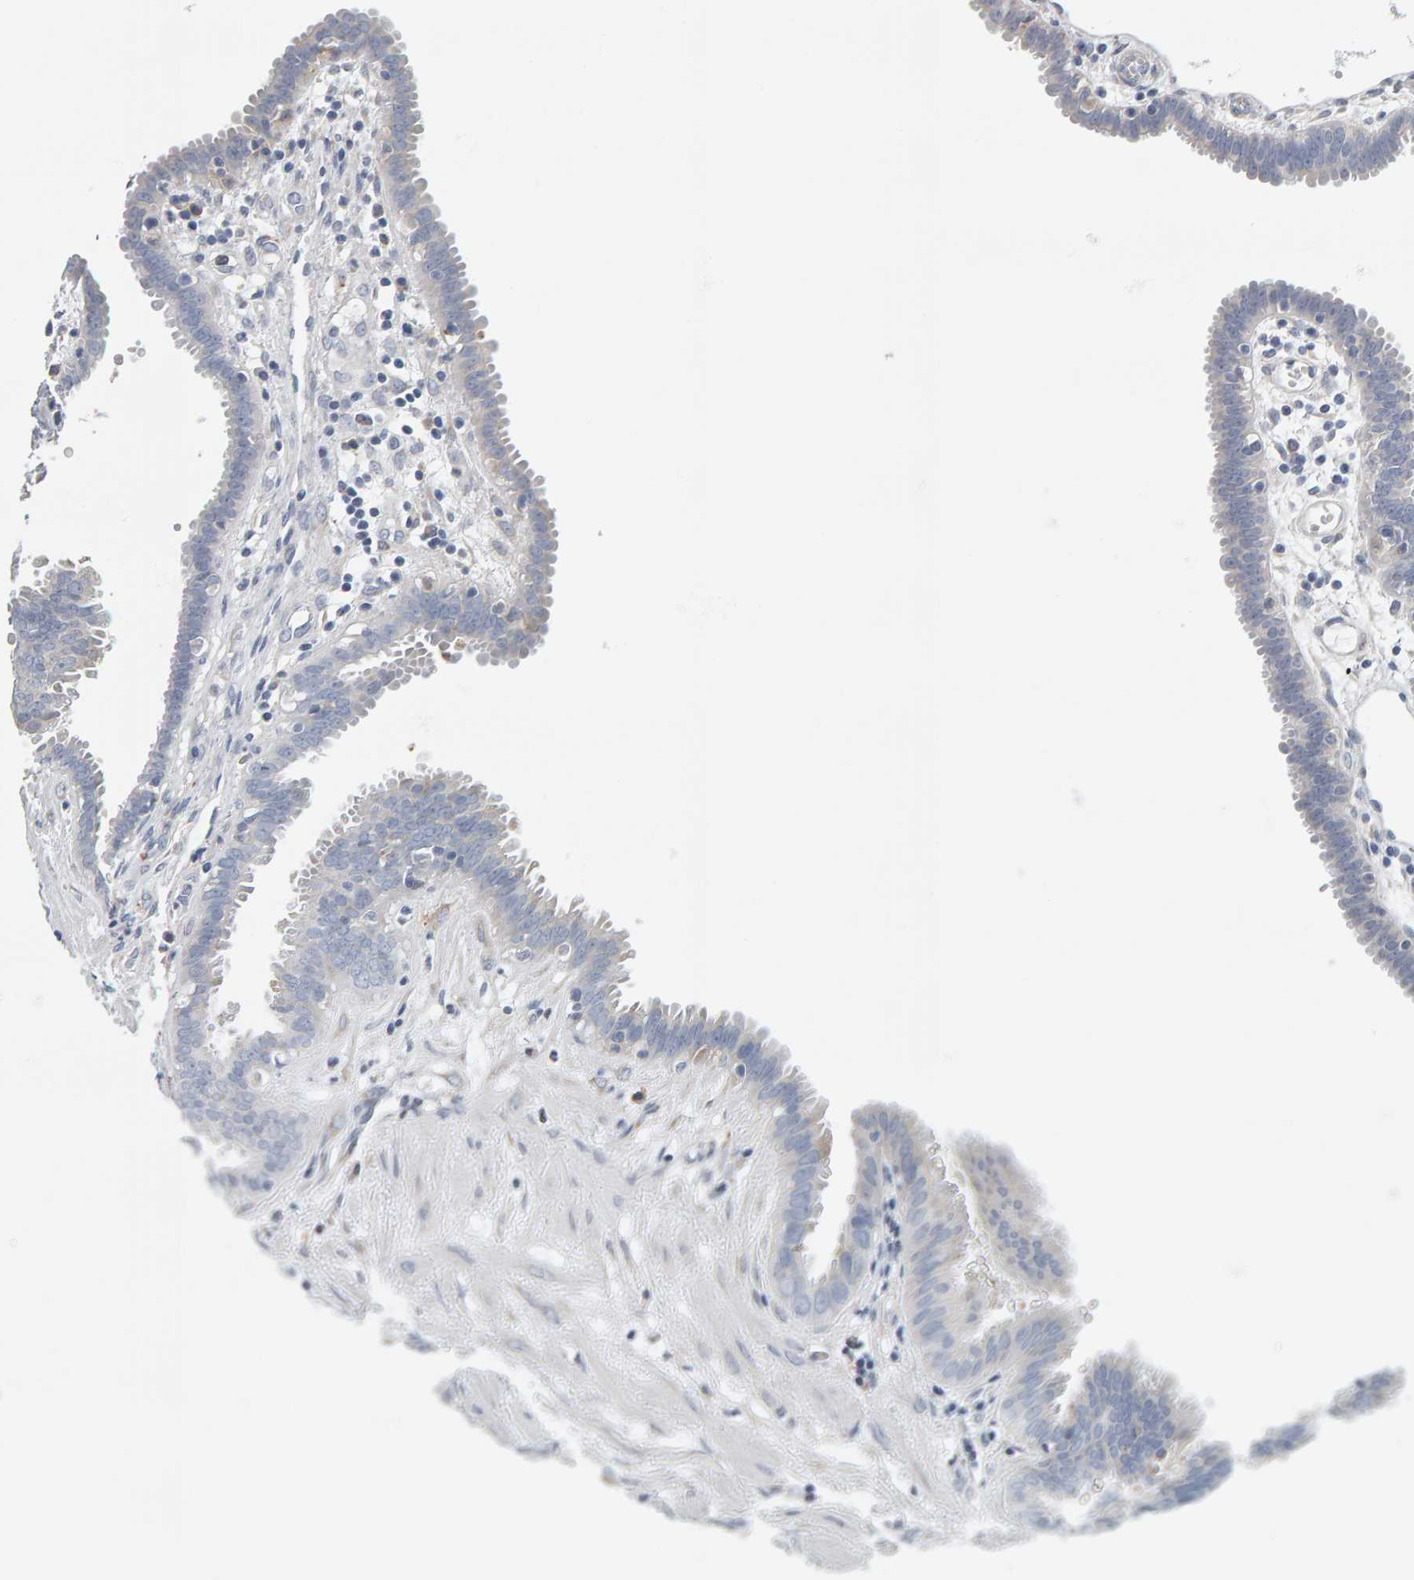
{"staining": {"intensity": "negative", "quantity": "none", "location": "none"}, "tissue": "fallopian tube", "cell_type": "Glandular cells", "image_type": "normal", "snomed": [{"axis": "morphology", "description": "Normal tissue, NOS"}, {"axis": "topography", "description": "Fallopian tube"}, {"axis": "topography", "description": "Placenta"}], "caption": "Human fallopian tube stained for a protein using immunohistochemistry reveals no expression in glandular cells.", "gene": "ADHFE1", "patient": {"sex": "female", "age": 32}}